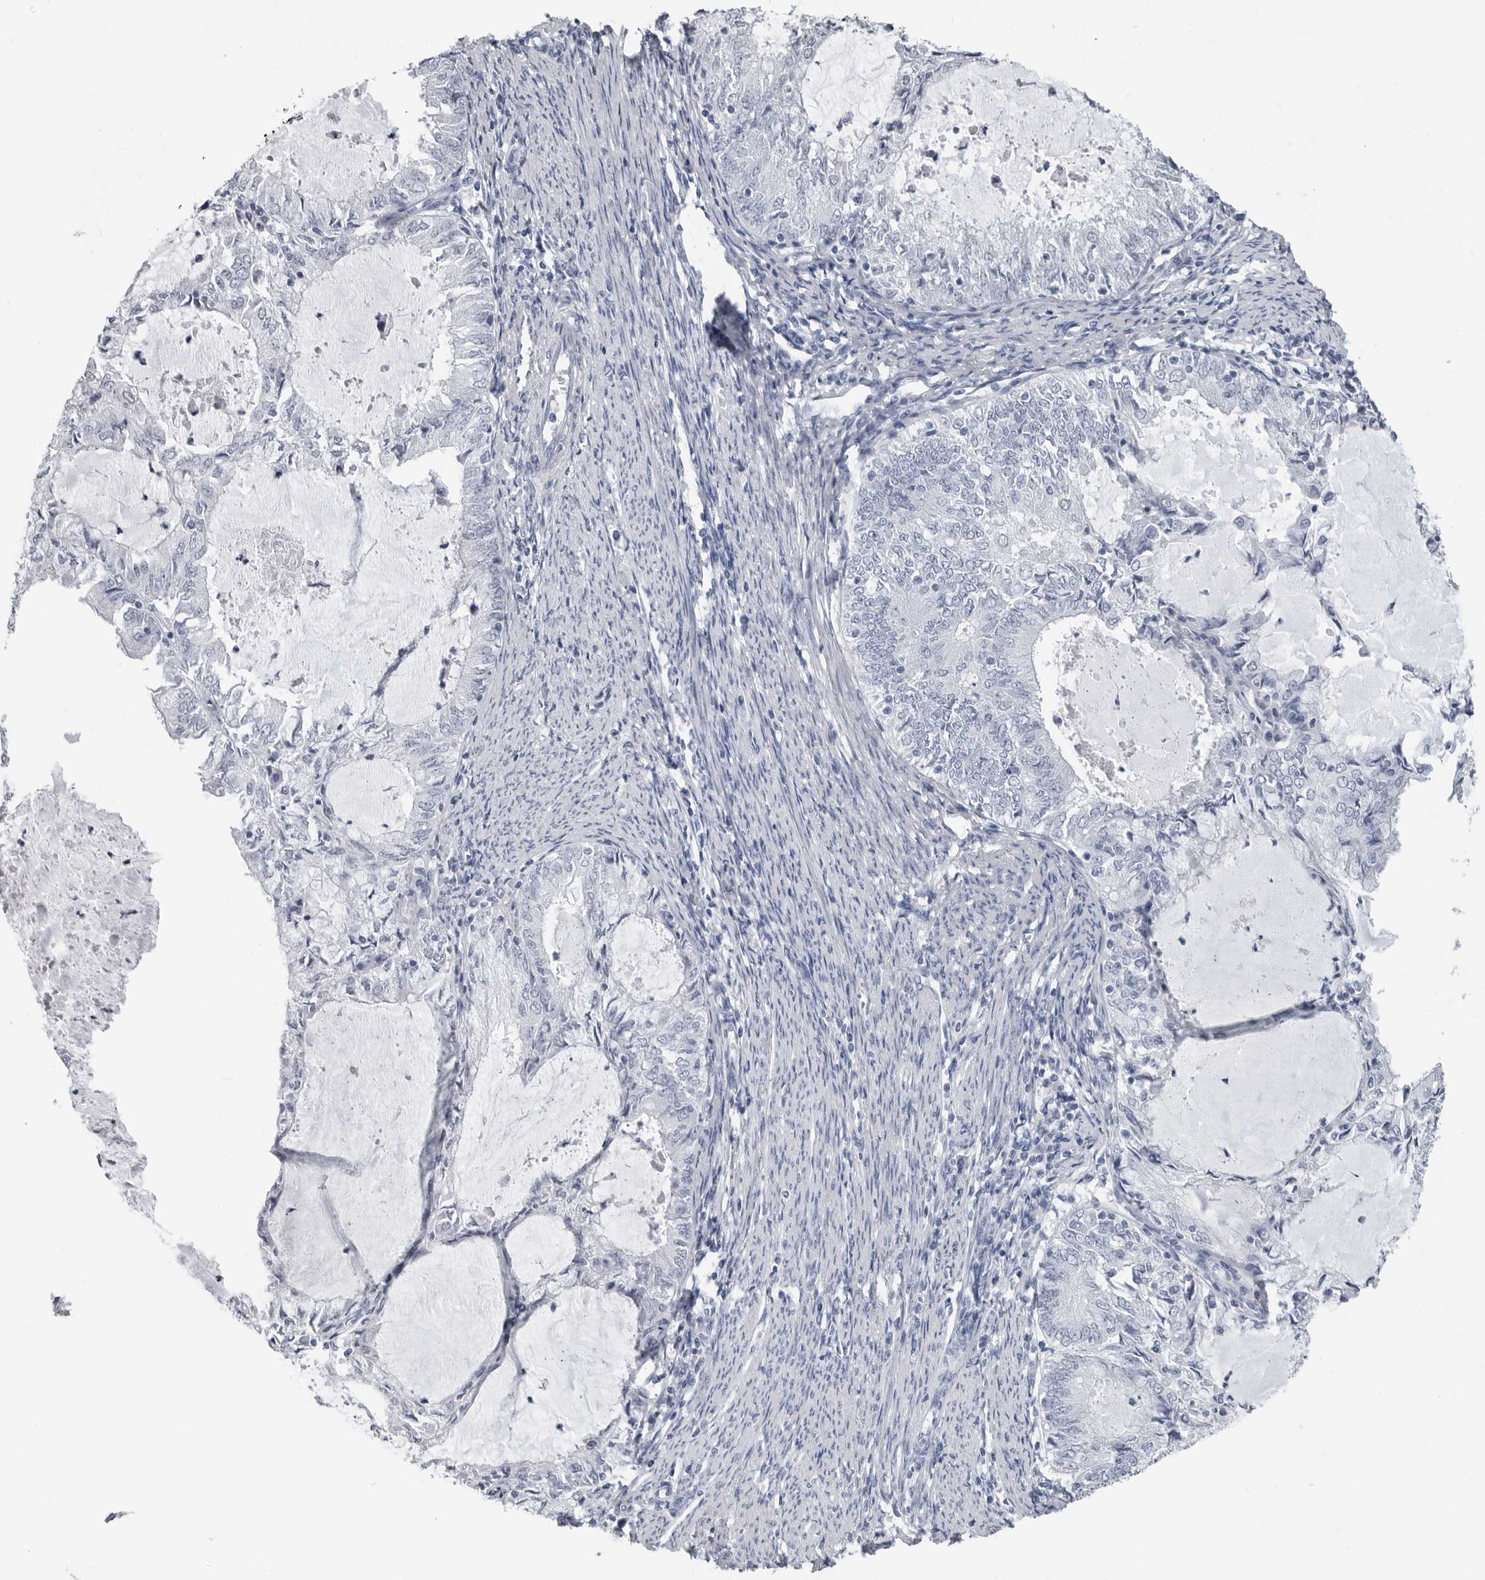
{"staining": {"intensity": "negative", "quantity": "none", "location": "none"}, "tissue": "endometrial cancer", "cell_type": "Tumor cells", "image_type": "cancer", "snomed": [{"axis": "morphology", "description": "Adenocarcinoma, NOS"}, {"axis": "topography", "description": "Endometrium"}], "caption": "Immunohistochemical staining of human endometrial cancer (adenocarcinoma) demonstrates no significant staining in tumor cells.", "gene": "AMPD1", "patient": {"sex": "female", "age": 57}}